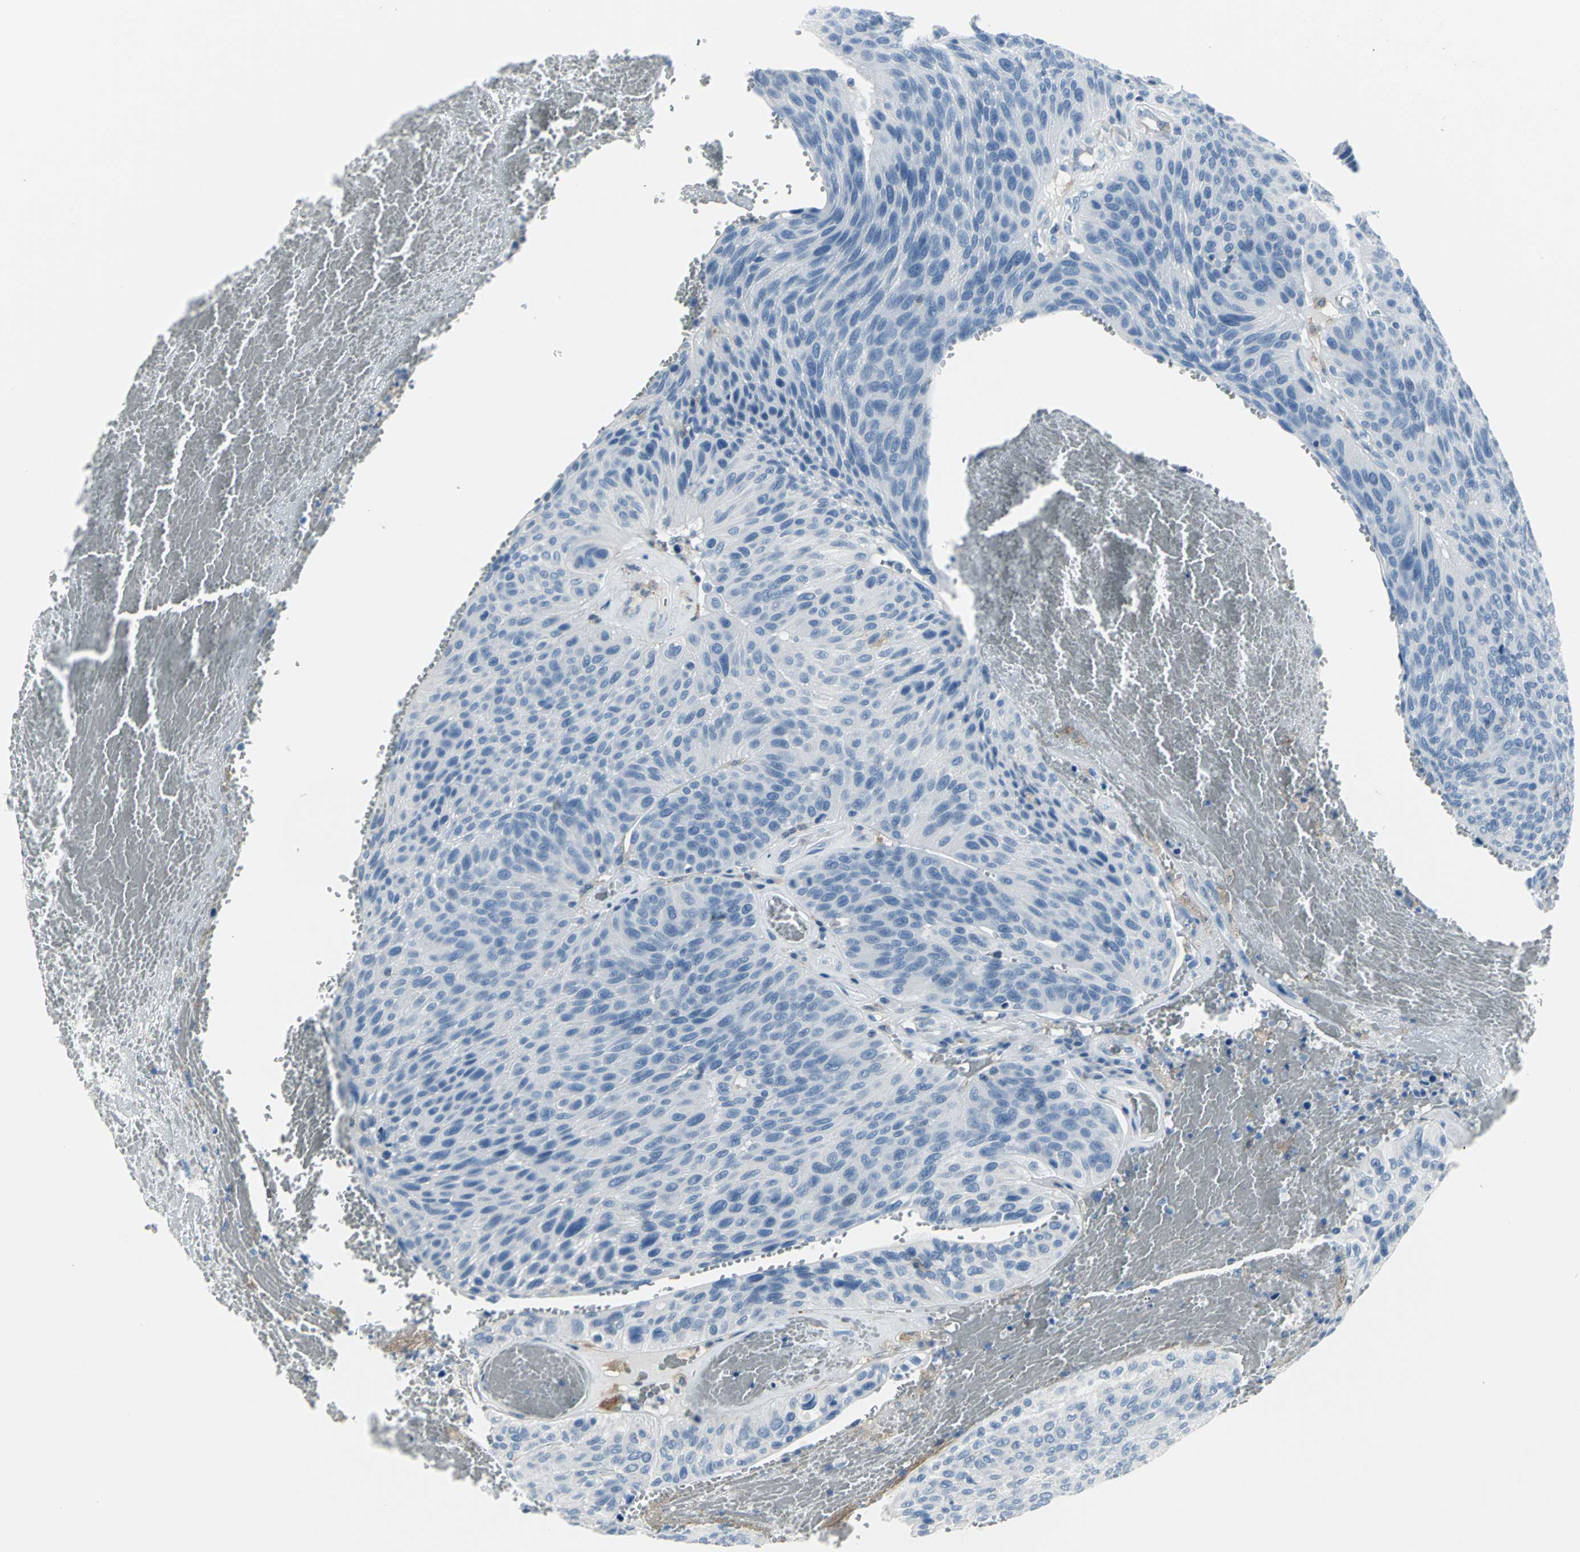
{"staining": {"intensity": "negative", "quantity": "none", "location": "none"}, "tissue": "urothelial cancer", "cell_type": "Tumor cells", "image_type": "cancer", "snomed": [{"axis": "morphology", "description": "Urothelial carcinoma, High grade"}, {"axis": "topography", "description": "Urinary bladder"}], "caption": "Urothelial cancer was stained to show a protein in brown. There is no significant expression in tumor cells.", "gene": "IQGAP2", "patient": {"sex": "male", "age": 66}}